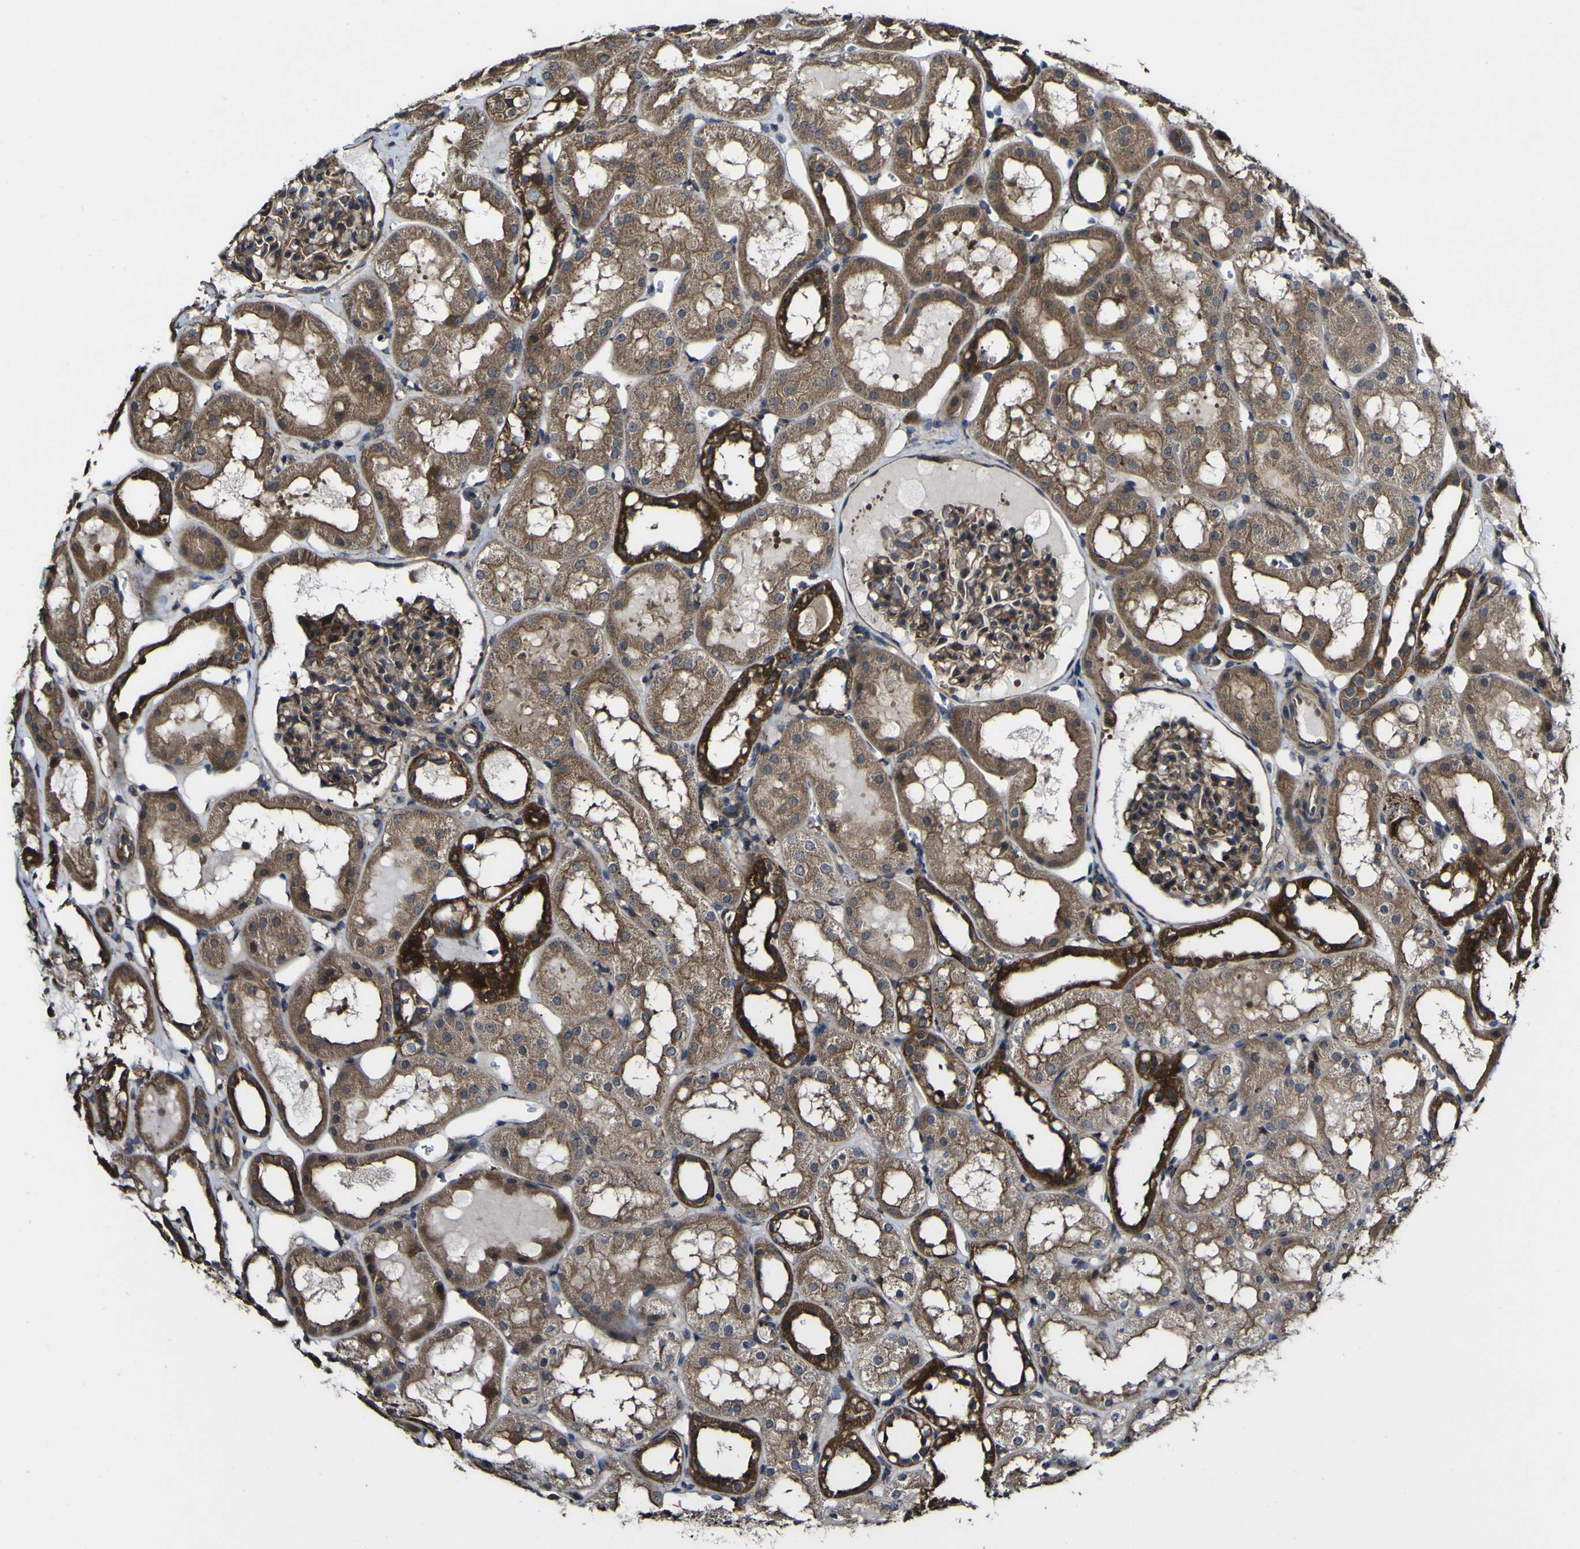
{"staining": {"intensity": "moderate", "quantity": ">75%", "location": "cytoplasmic/membranous"}, "tissue": "kidney", "cell_type": "Cells in glomeruli", "image_type": "normal", "snomed": [{"axis": "morphology", "description": "Normal tissue, NOS"}, {"axis": "topography", "description": "Kidney"}, {"axis": "topography", "description": "Urinary bladder"}], "caption": "Cells in glomeruli display moderate cytoplasmic/membranous staining in about >75% of cells in unremarkable kidney. The staining was performed using DAB (3,3'-diaminobenzidine) to visualize the protein expression in brown, while the nuclei were stained in blue with hematoxylin (Magnification: 20x).", "gene": "NAALADL2", "patient": {"sex": "male", "age": 16}}